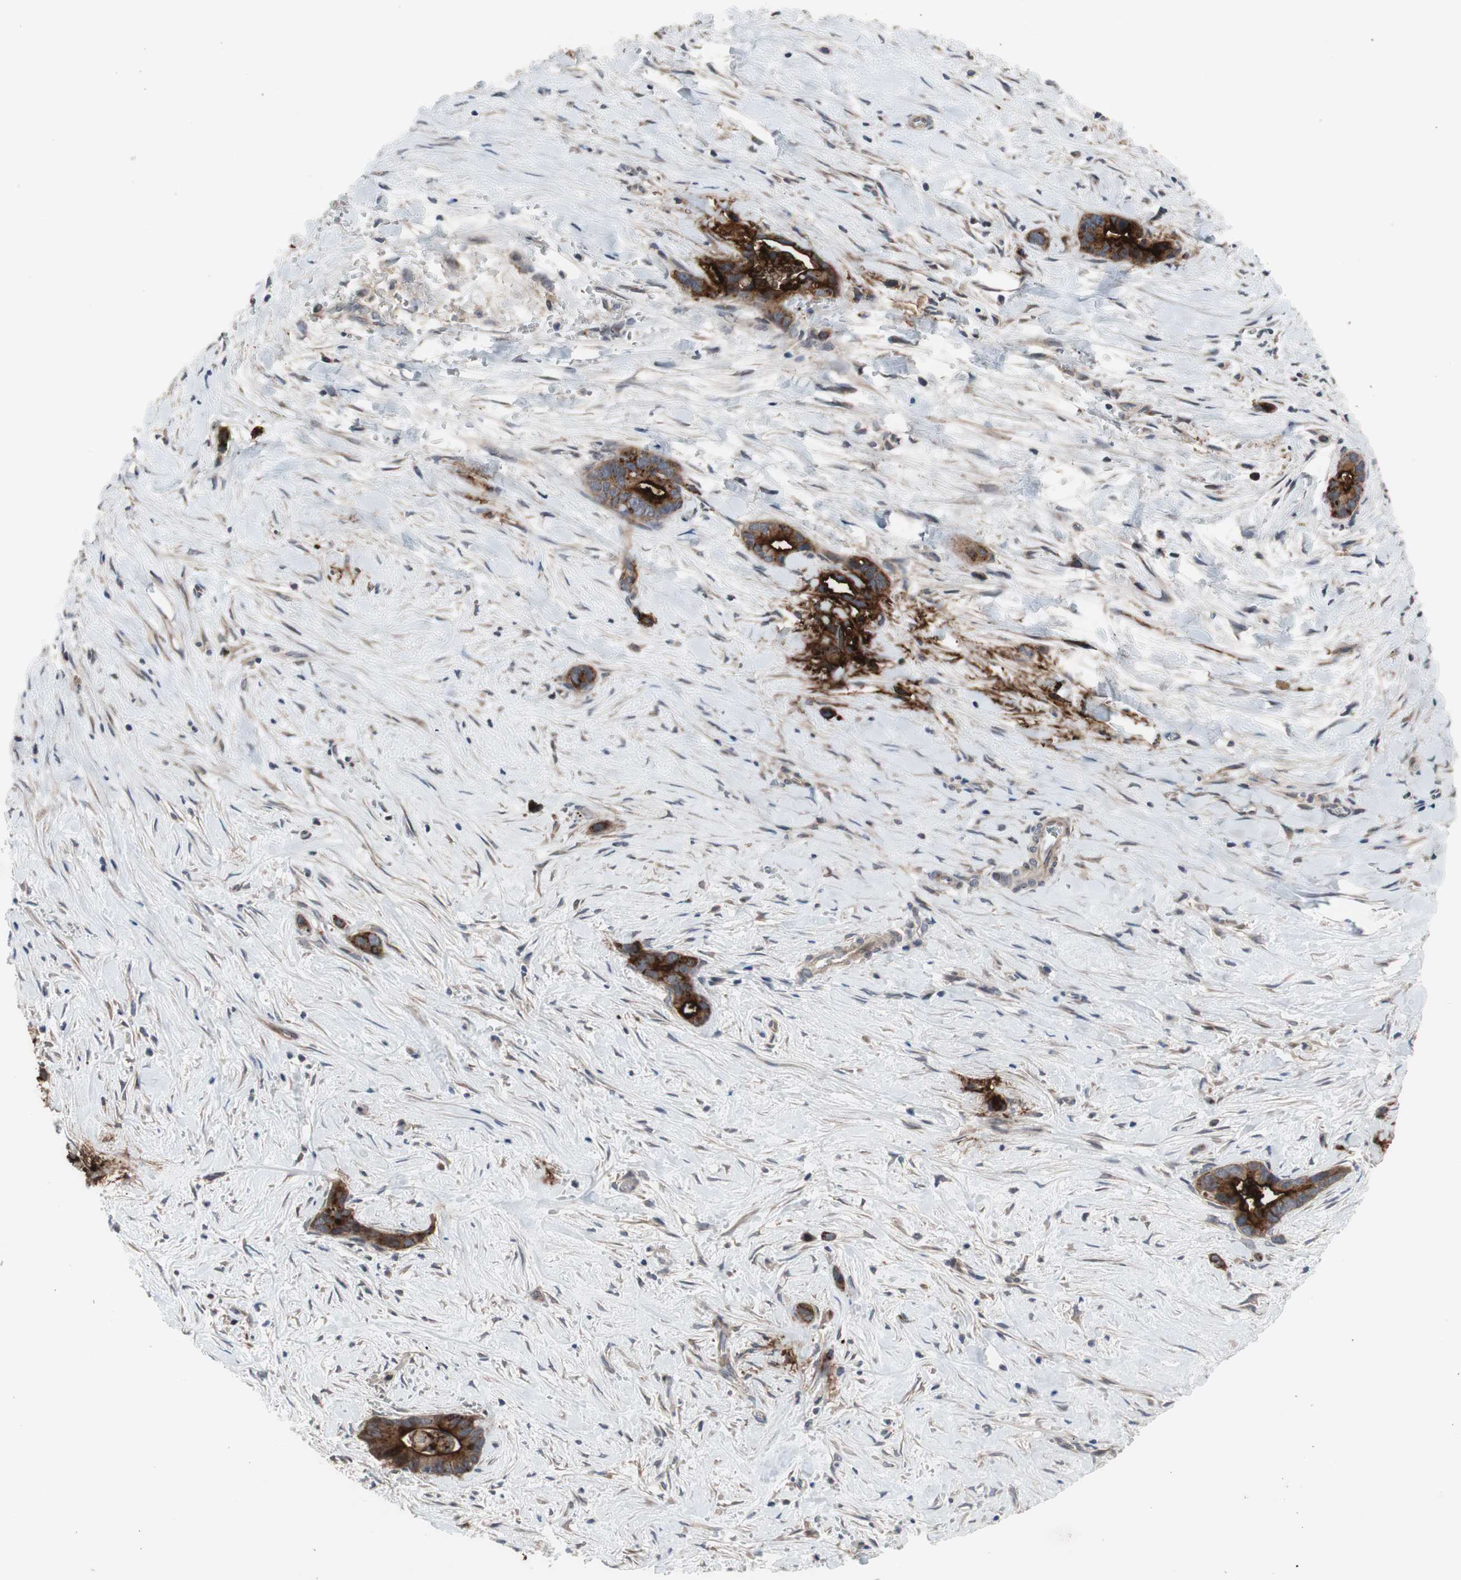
{"staining": {"intensity": "strong", "quantity": ">75%", "location": "cytoplasmic/membranous"}, "tissue": "liver cancer", "cell_type": "Tumor cells", "image_type": "cancer", "snomed": [{"axis": "morphology", "description": "Cholangiocarcinoma"}, {"axis": "topography", "description": "Liver"}], "caption": "Human cholangiocarcinoma (liver) stained with a protein marker reveals strong staining in tumor cells.", "gene": "OAZ1", "patient": {"sex": "female", "age": 55}}